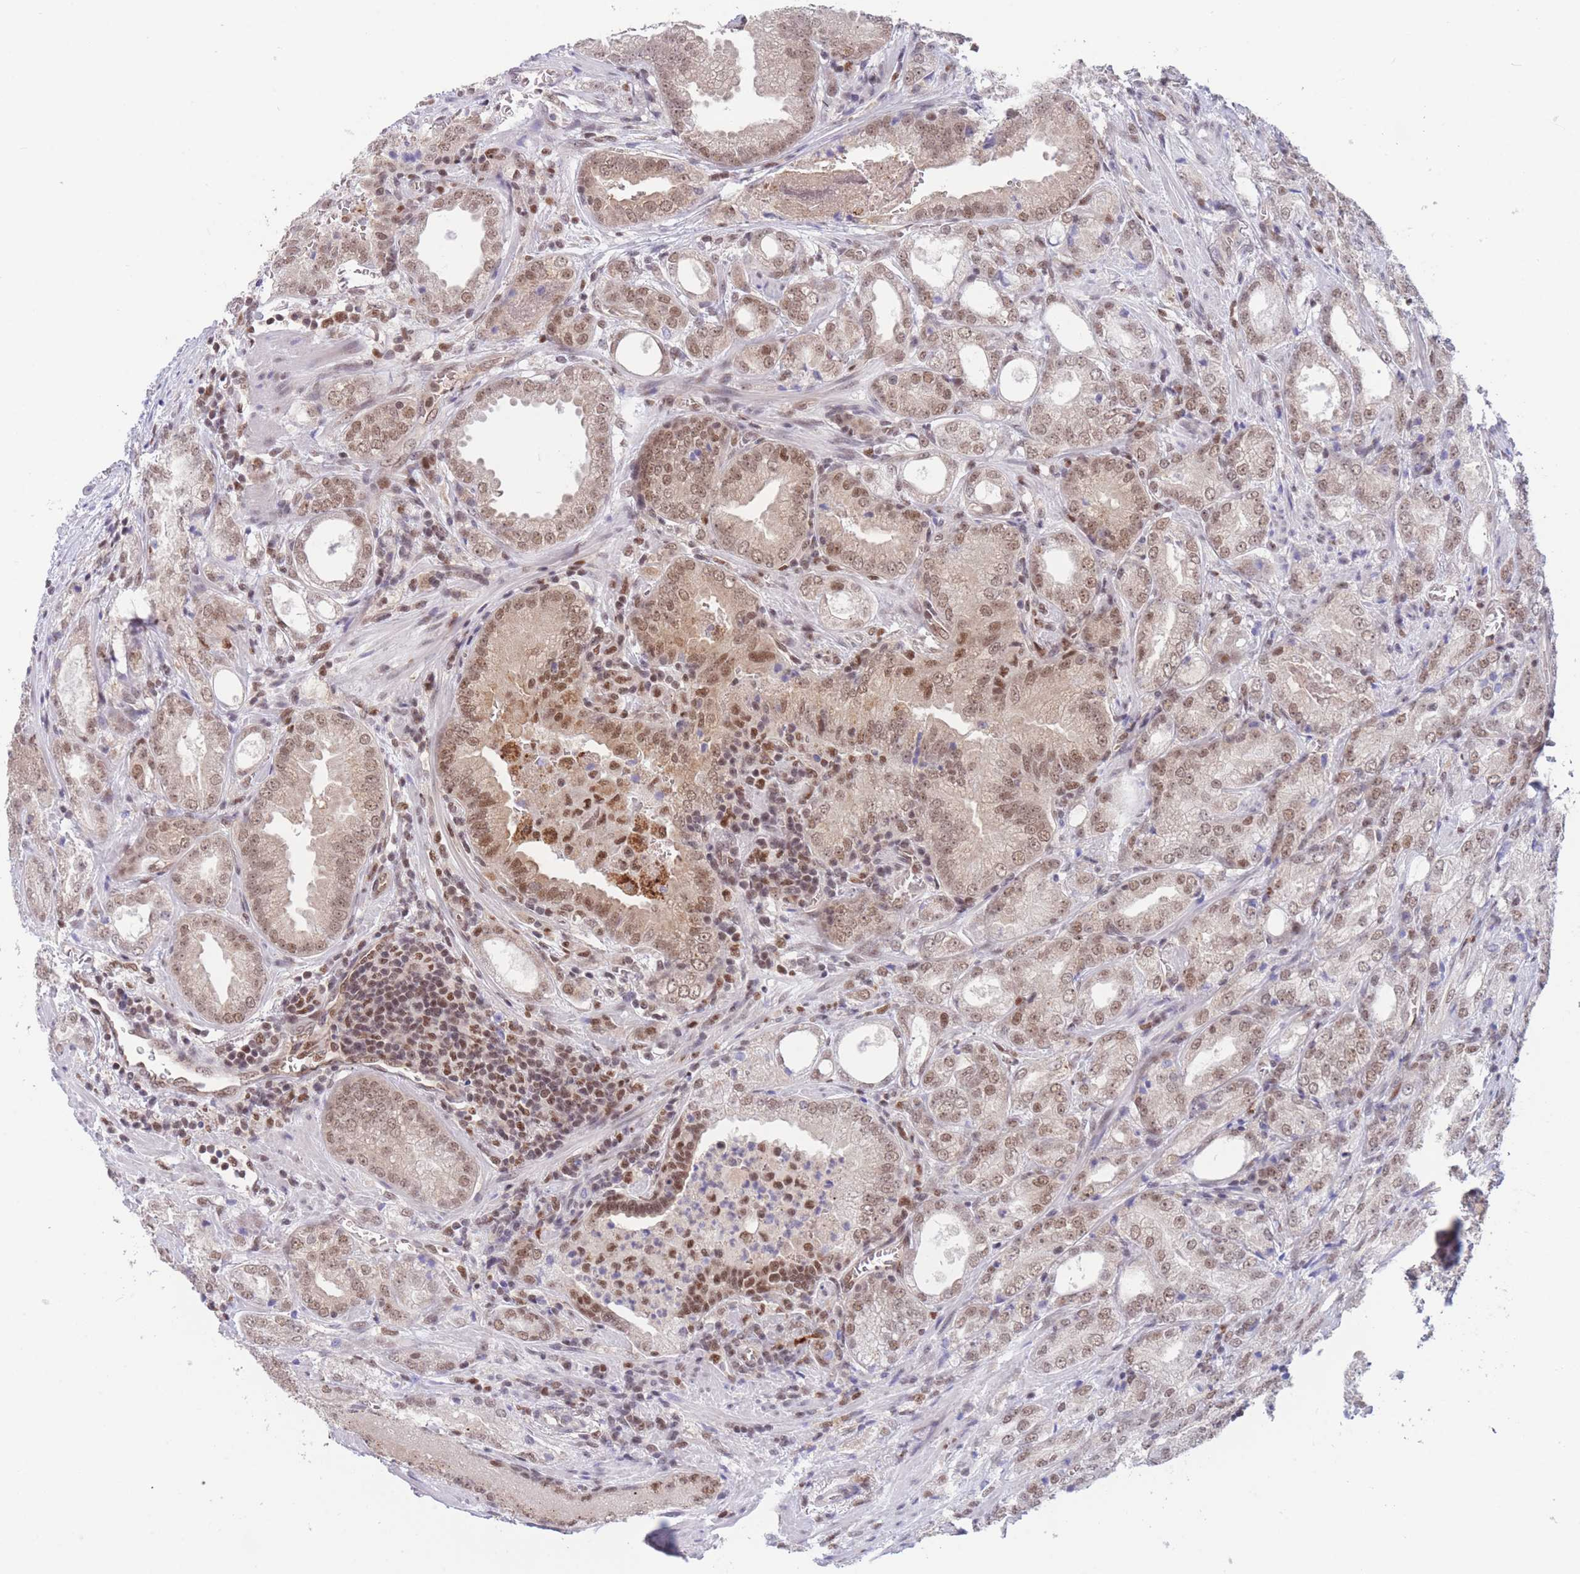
{"staining": {"intensity": "moderate", "quantity": "25%-75%", "location": "nuclear"}, "tissue": "prostate cancer", "cell_type": "Tumor cells", "image_type": "cancer", "snomed": [{"axis": "morphology", "description": "Adenocarcinoma, High grade"}, {"axis": "topography", "description": "Prostate"}], "caption": "DAB (3,3'-diaminobenzidine) immunohistochemical staining of prostate cancer (adenocarcinoma (high-grade)) displays moderate nuclear protein expression in approximately 25%-75% of tumor cells.", "gene": "SMAD9", "patient": {"sex": "male", "age": 63}}